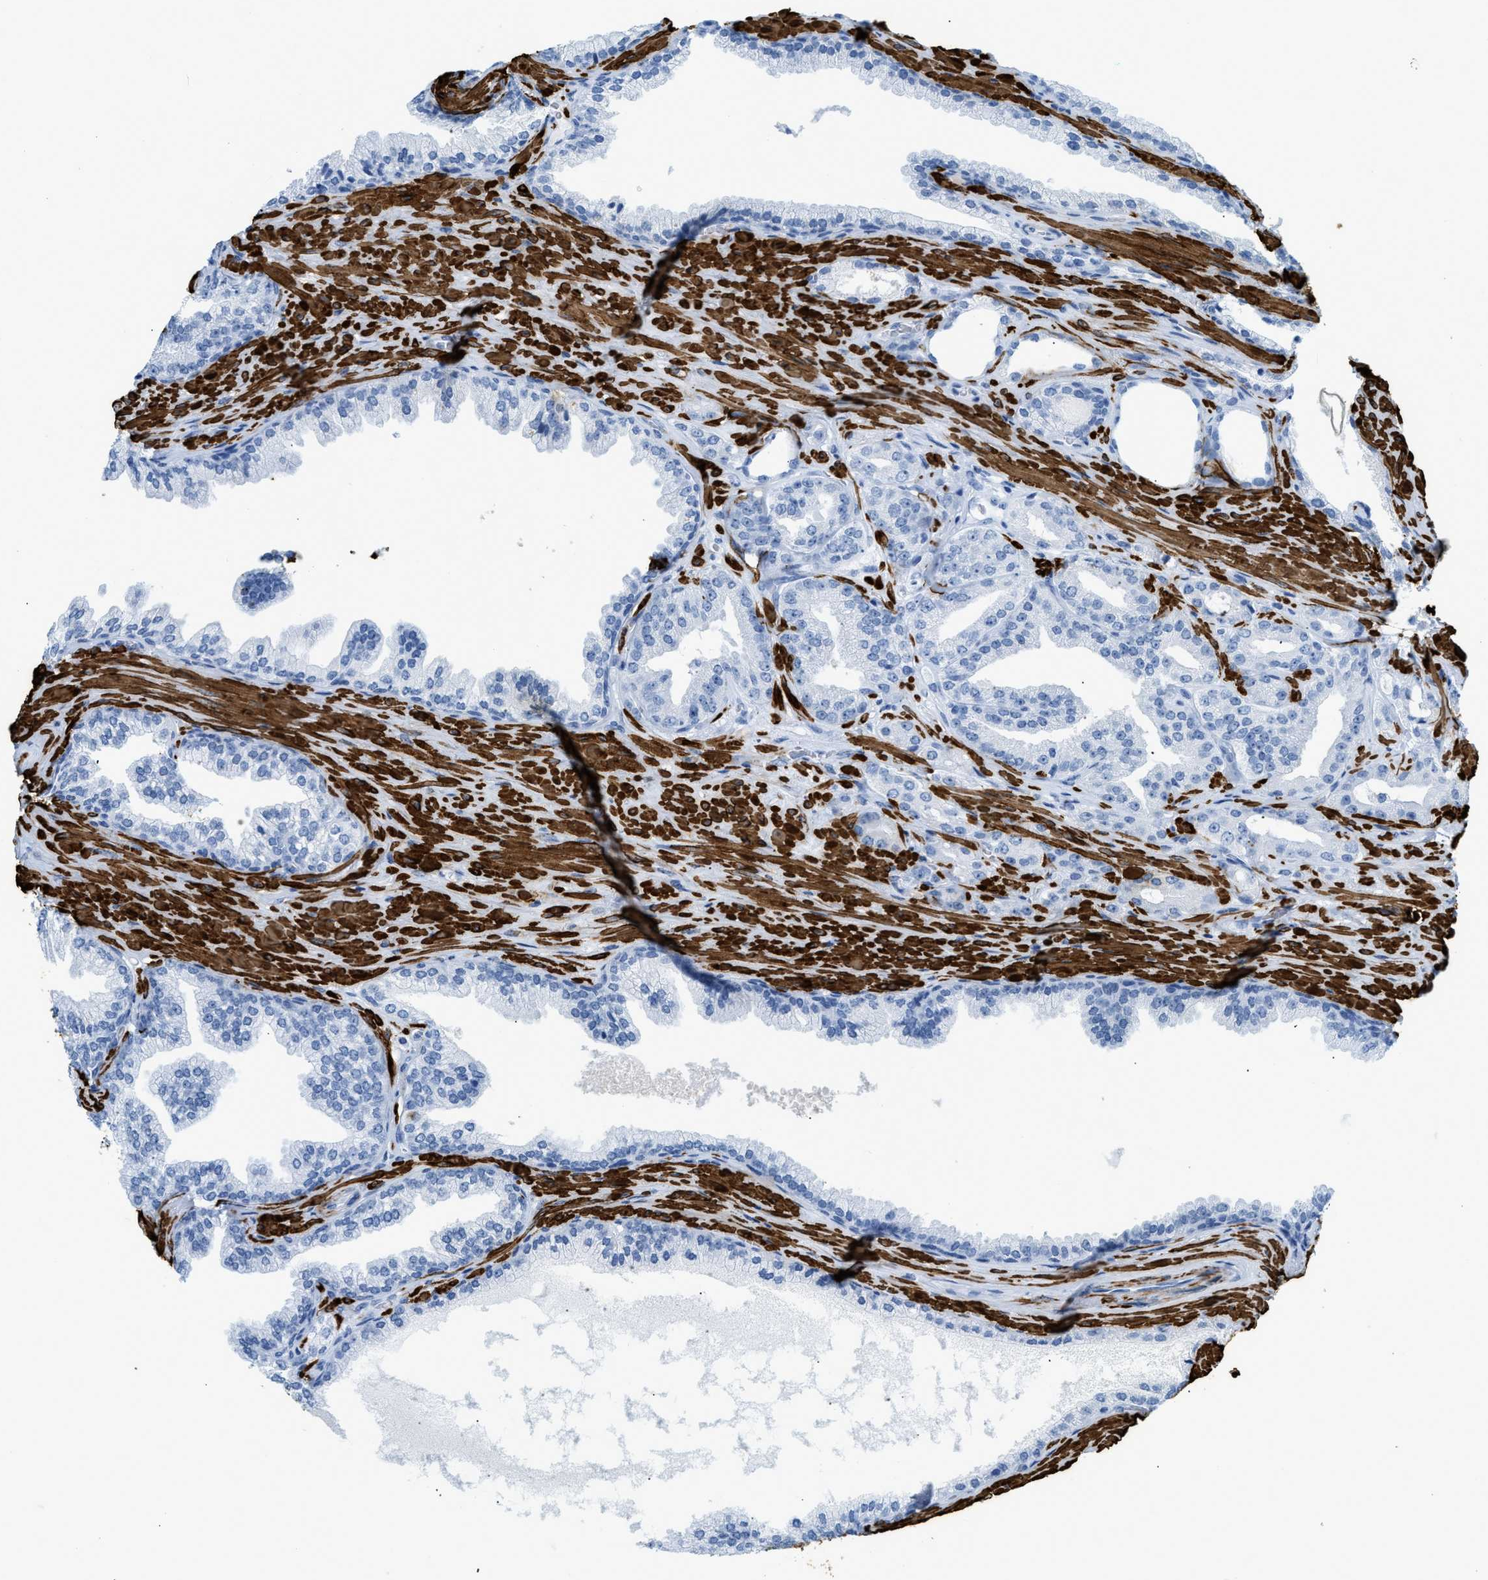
{"staining": {"intensity": "negative", "quantity": "none", "location": "none"}, "tissue": "prostate cancer", "cell_type": "Tumor cells", "image_type": "cancer", "snomed": [{"axis": "morphology", "description": "Adenocarcinoma, High grade"}, {"axis": "topography", "description": "Prostate"}], "caption": "Tumor cells are negative for brown protein staining in prostate cancer (adenocarcinoma (high-grade)).", "gene": "DES", "patient": {"sex": "male", "age": 71}}